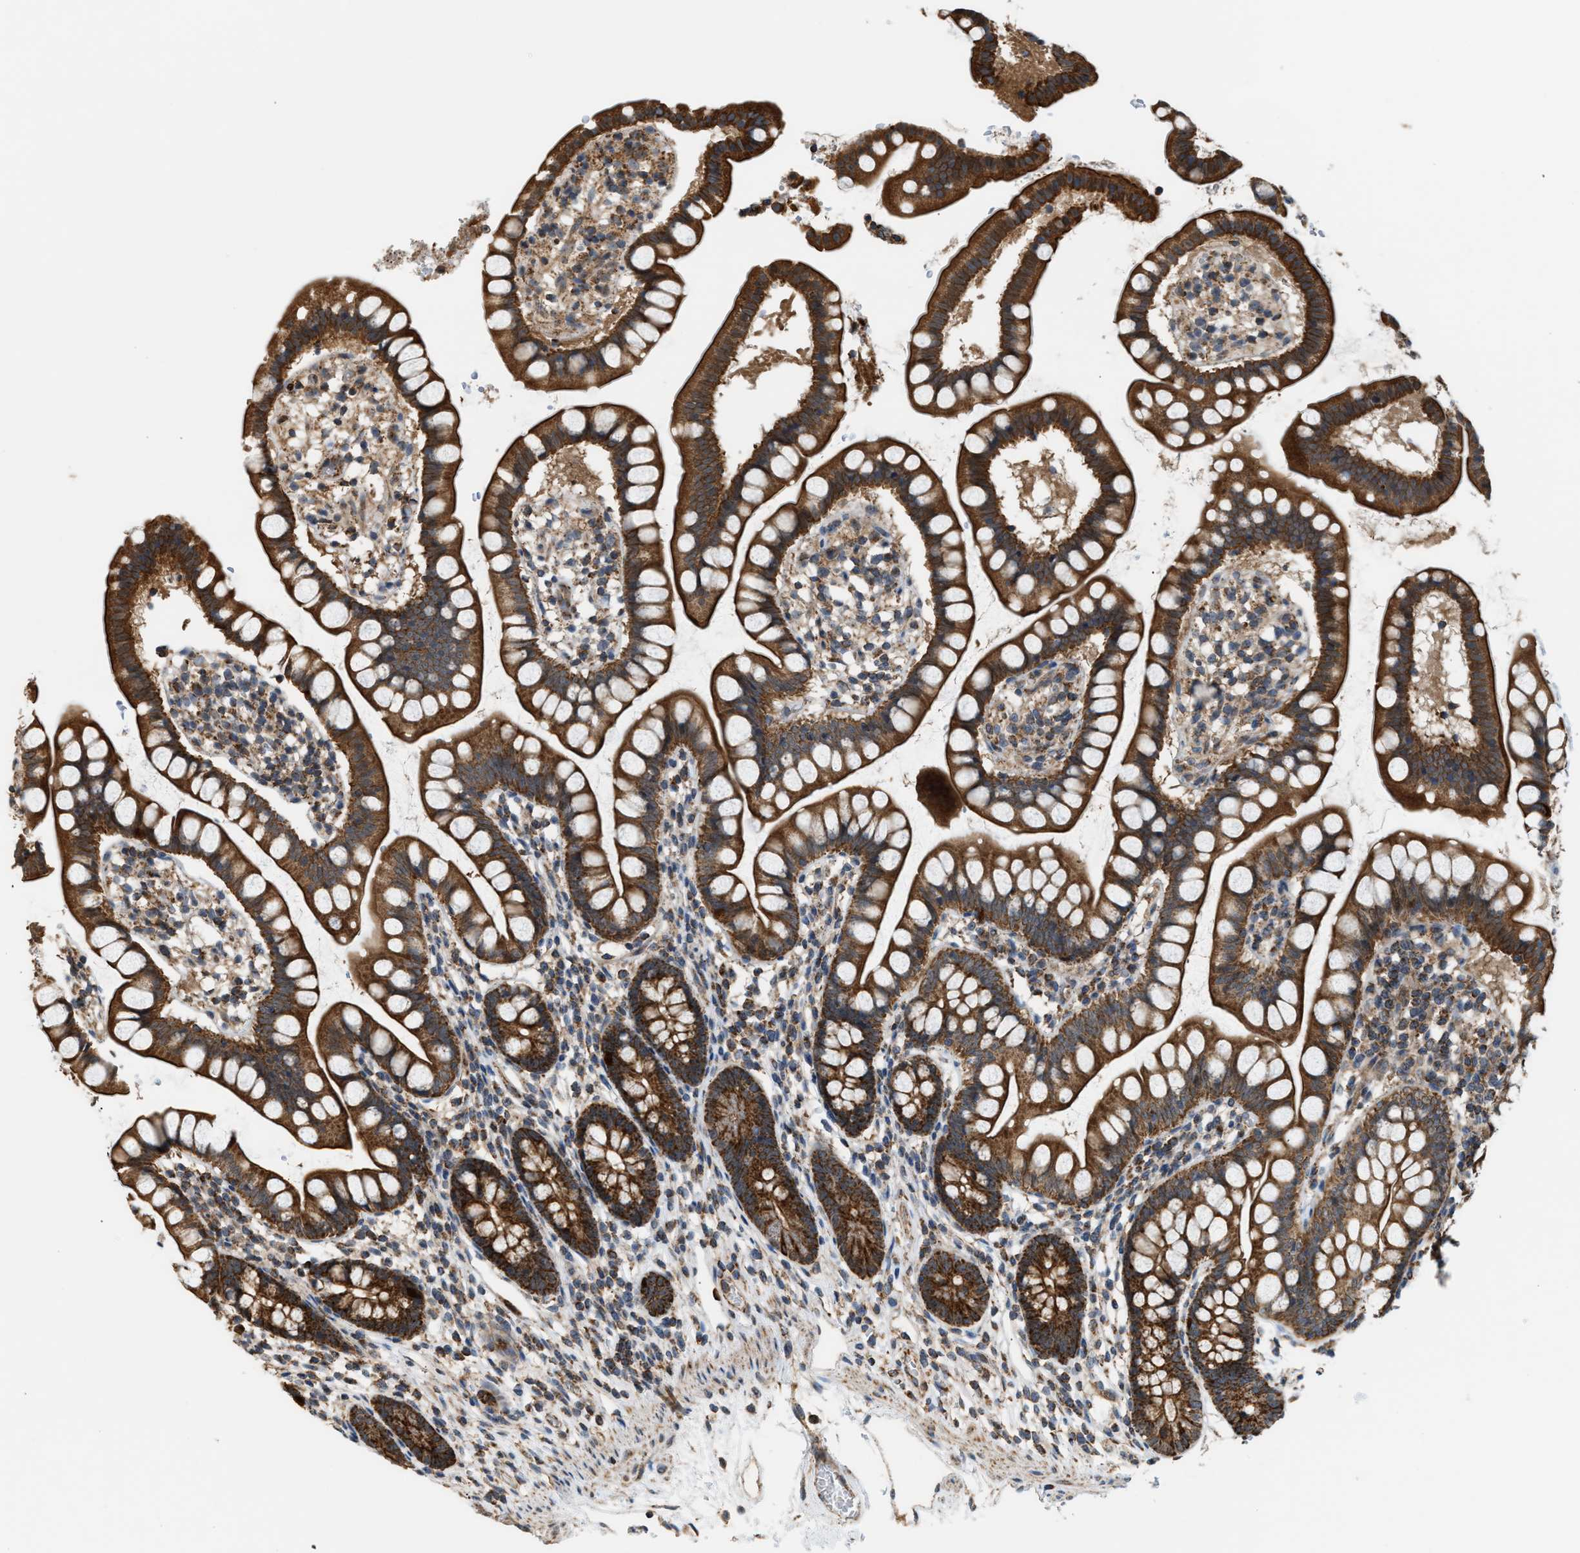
{"staining": {"intensity": "strong", "quantity": ">75%", "location": "cytoplasmic/membranous"}, "tissue": "small intestine", "cell_type": "Glandular cells", "image_type": "normal", "snomed": [{"axis": "morphology", "description": "Normal tissue, NOS"}, {"axis": "topography", "description": "Small intestine"}], "caption": "Protein staining displays strong cytoplasmic/membranous expression in about >75% of glandular cells in normal small intestine.", "gene": "SGSM2", "patient": {"sex": "female", "age": 84}}